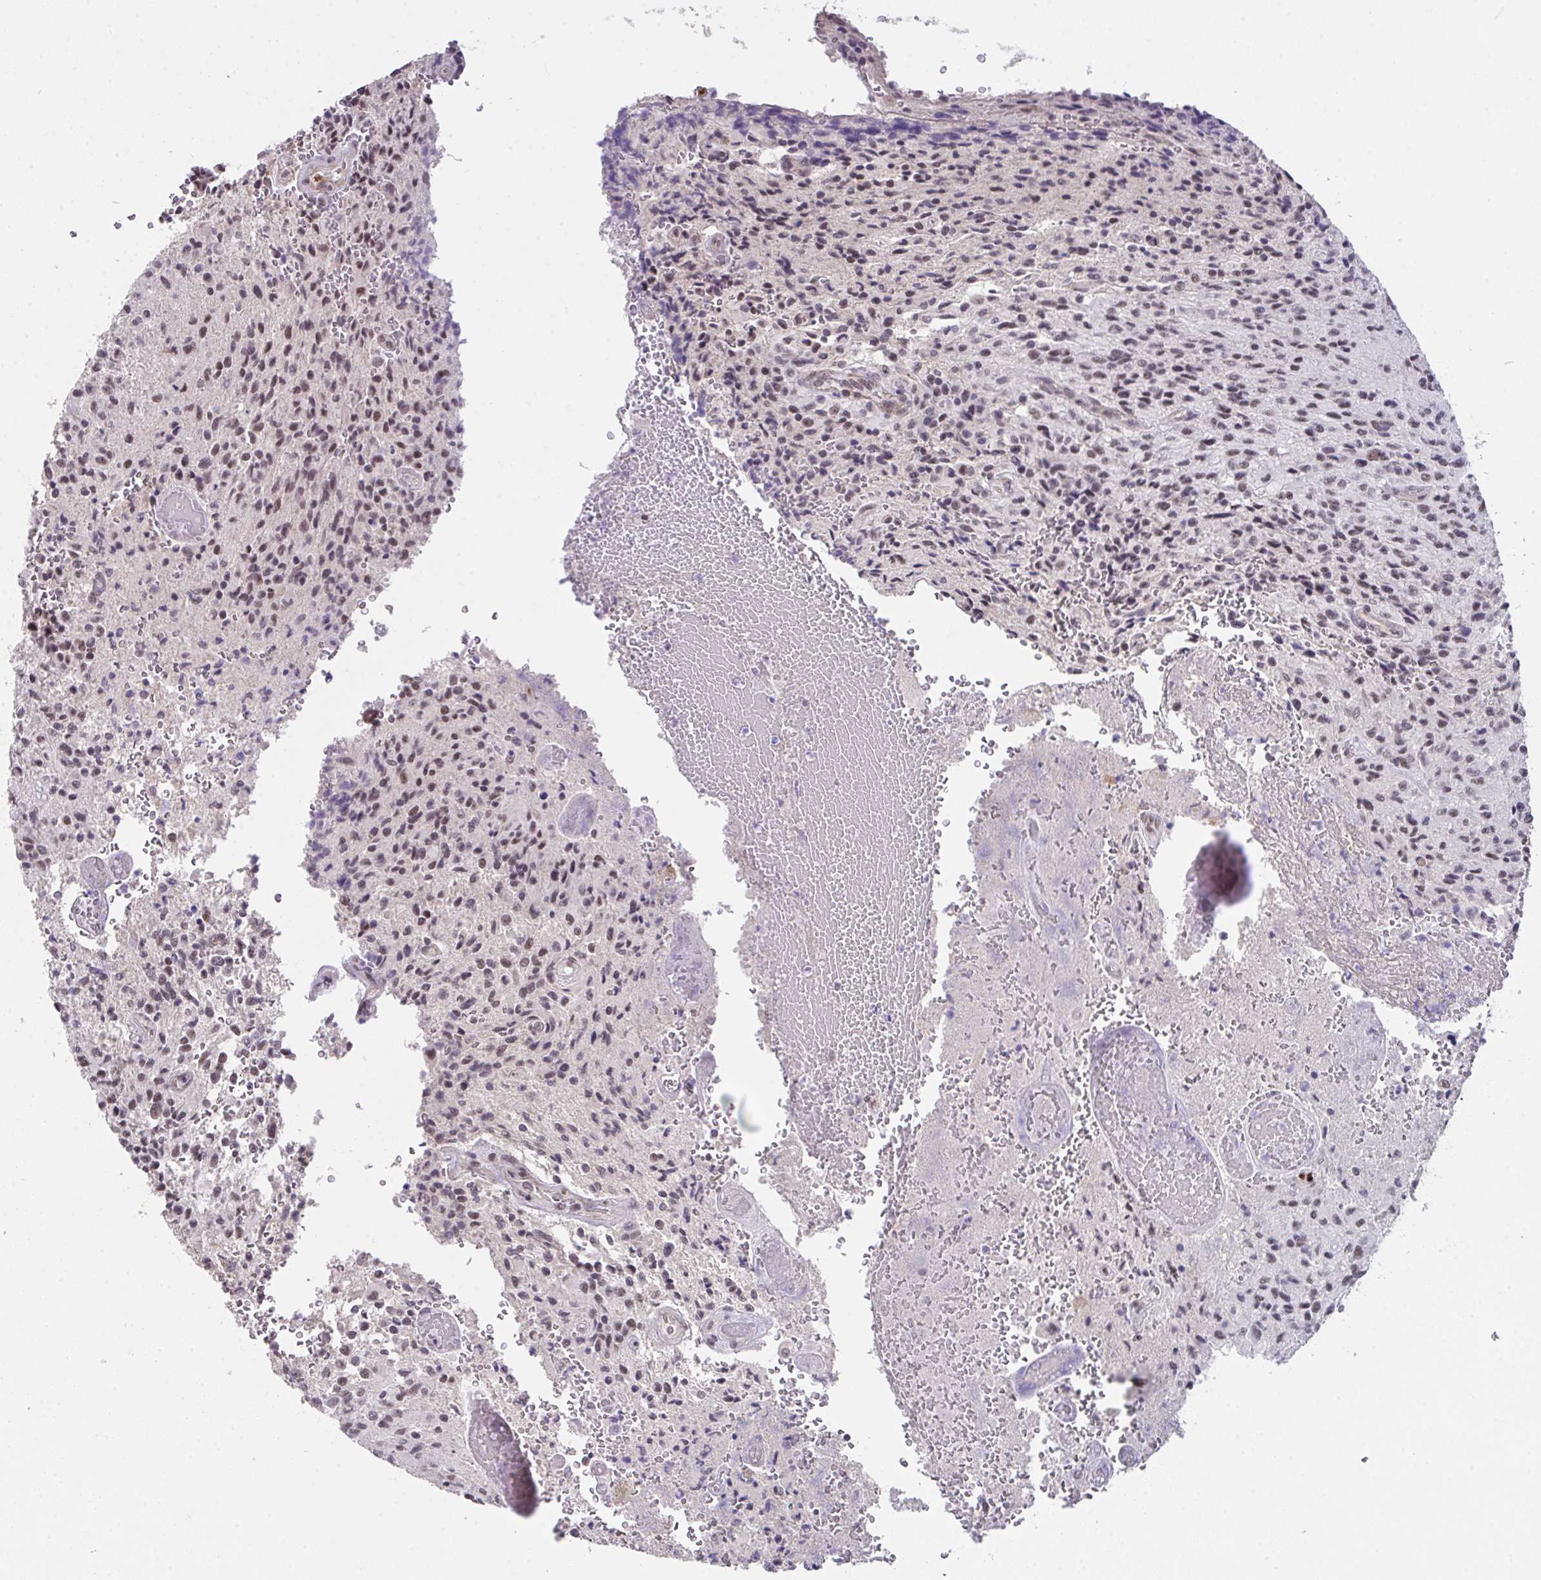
{"staining": {"intensity": "weak", "quantity": ">75%", "location": "nuclear"}, "tissue": "glioma", "cell_type": "Tumor cells", "image_type": "cancer", "snomed": [{"axis": "morphology", "description": "Normal tissue, NOS"}, {"axis": "morphology", "description": "Glioma, malignant, High grade"}, {"axis": "topography", "description": "Cerebral cortex"}], "caption": "DAB immunohistochemical staining of human glioma demonstrates weak nuclear protein positivity in about >75% of tumor cells. (DAB IHC, brown staining for protein, blue staining for nuclei).", "gene": "RBBP6", "patient": {"sex": "male", "age": 56}}